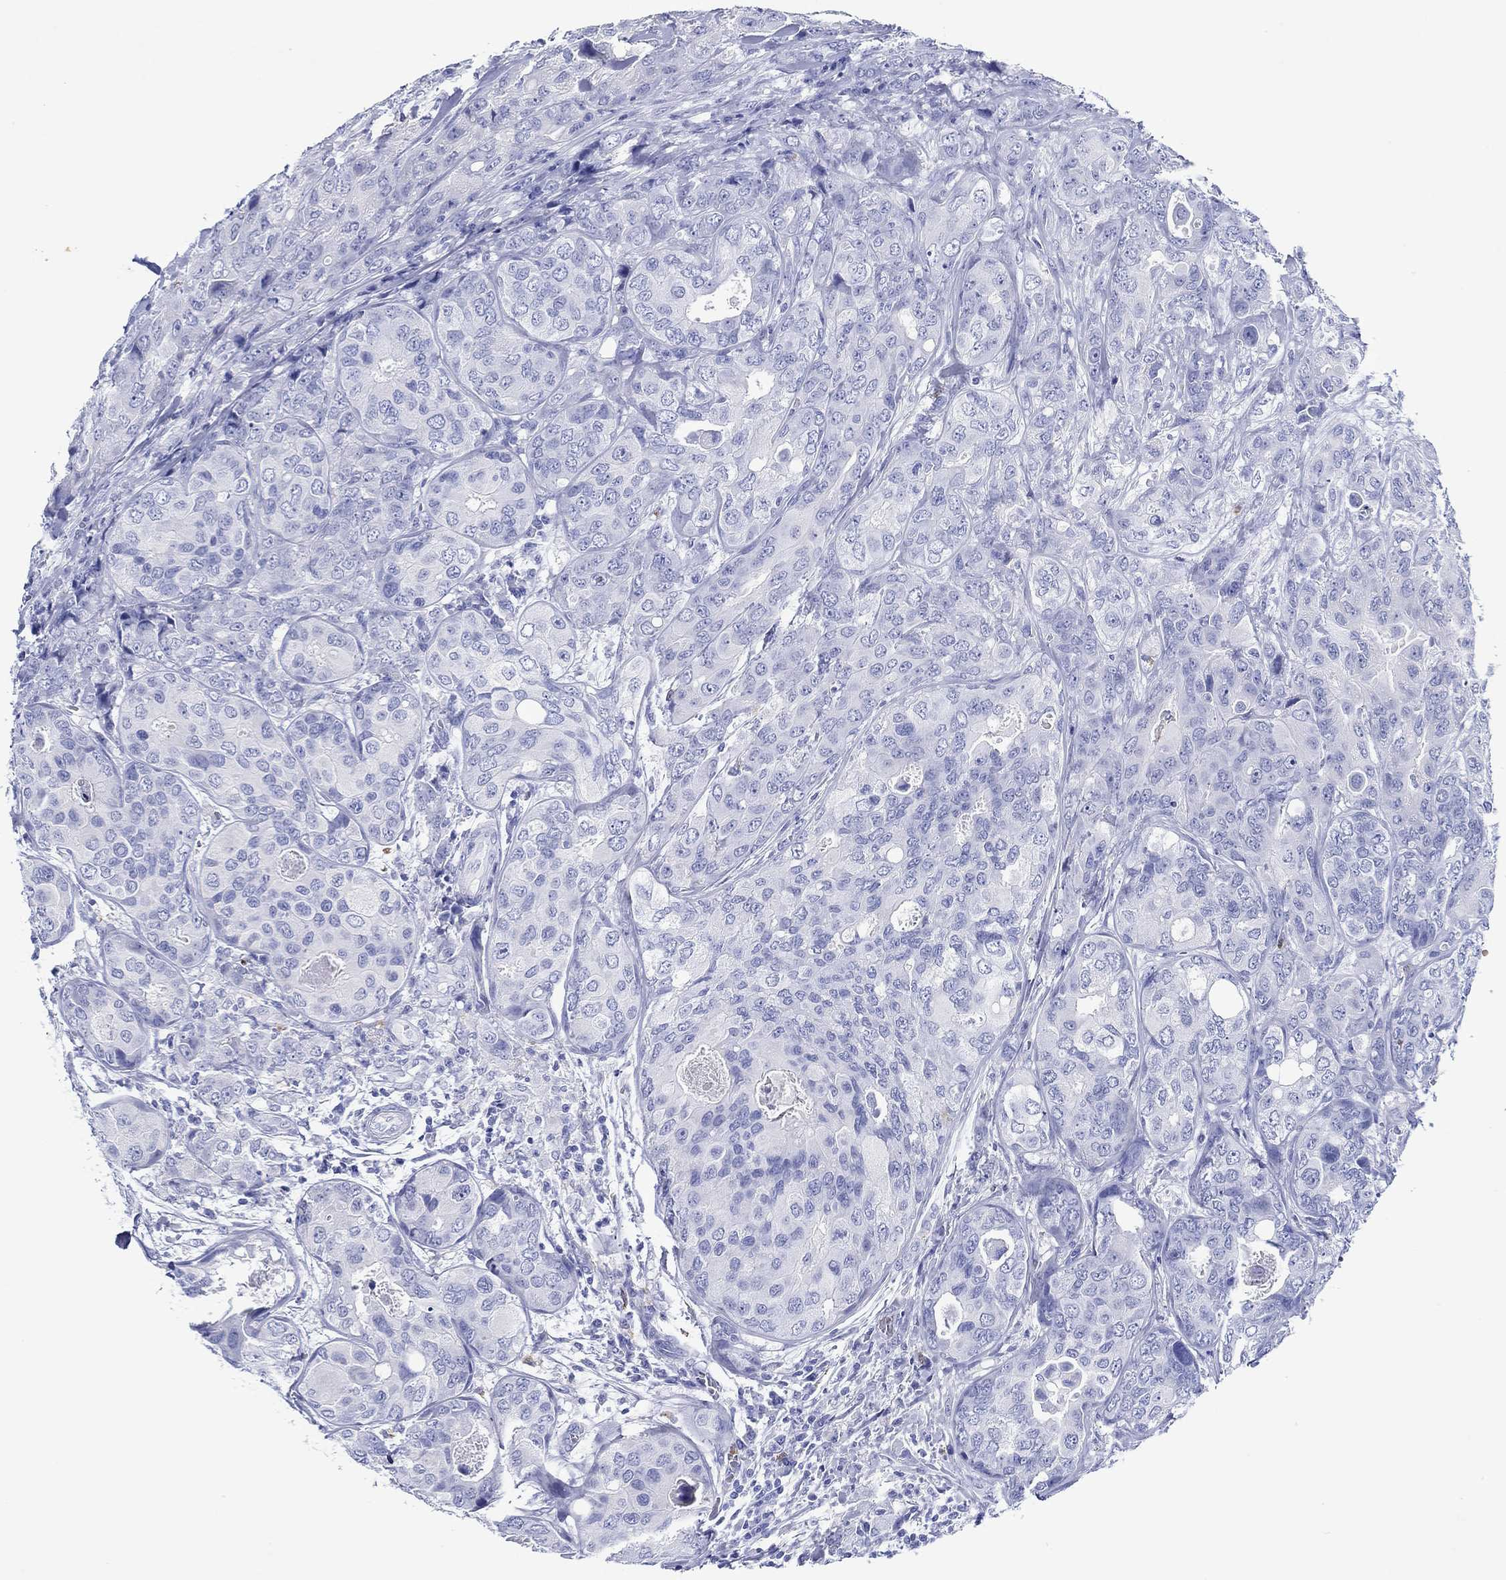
{"staining": {"intensity": "negative", "quantity": "none", "location": "none"}, "tissue": "breast cancer", "cell_type": "Tumor cells", "image_type": "cancer", "snomed": [{"axis": "morphology", "description": "Duct carcinoma"}, {"axis": "topography", "description": "Breast"}], "caption": "Invasive ductal carcinoma (breast) stained for a protein using immunohistochemistry (IHC) exhibits no staining tumor cells.", "gene": "EPX", "patient": {"sex": "female", "age": 43}}